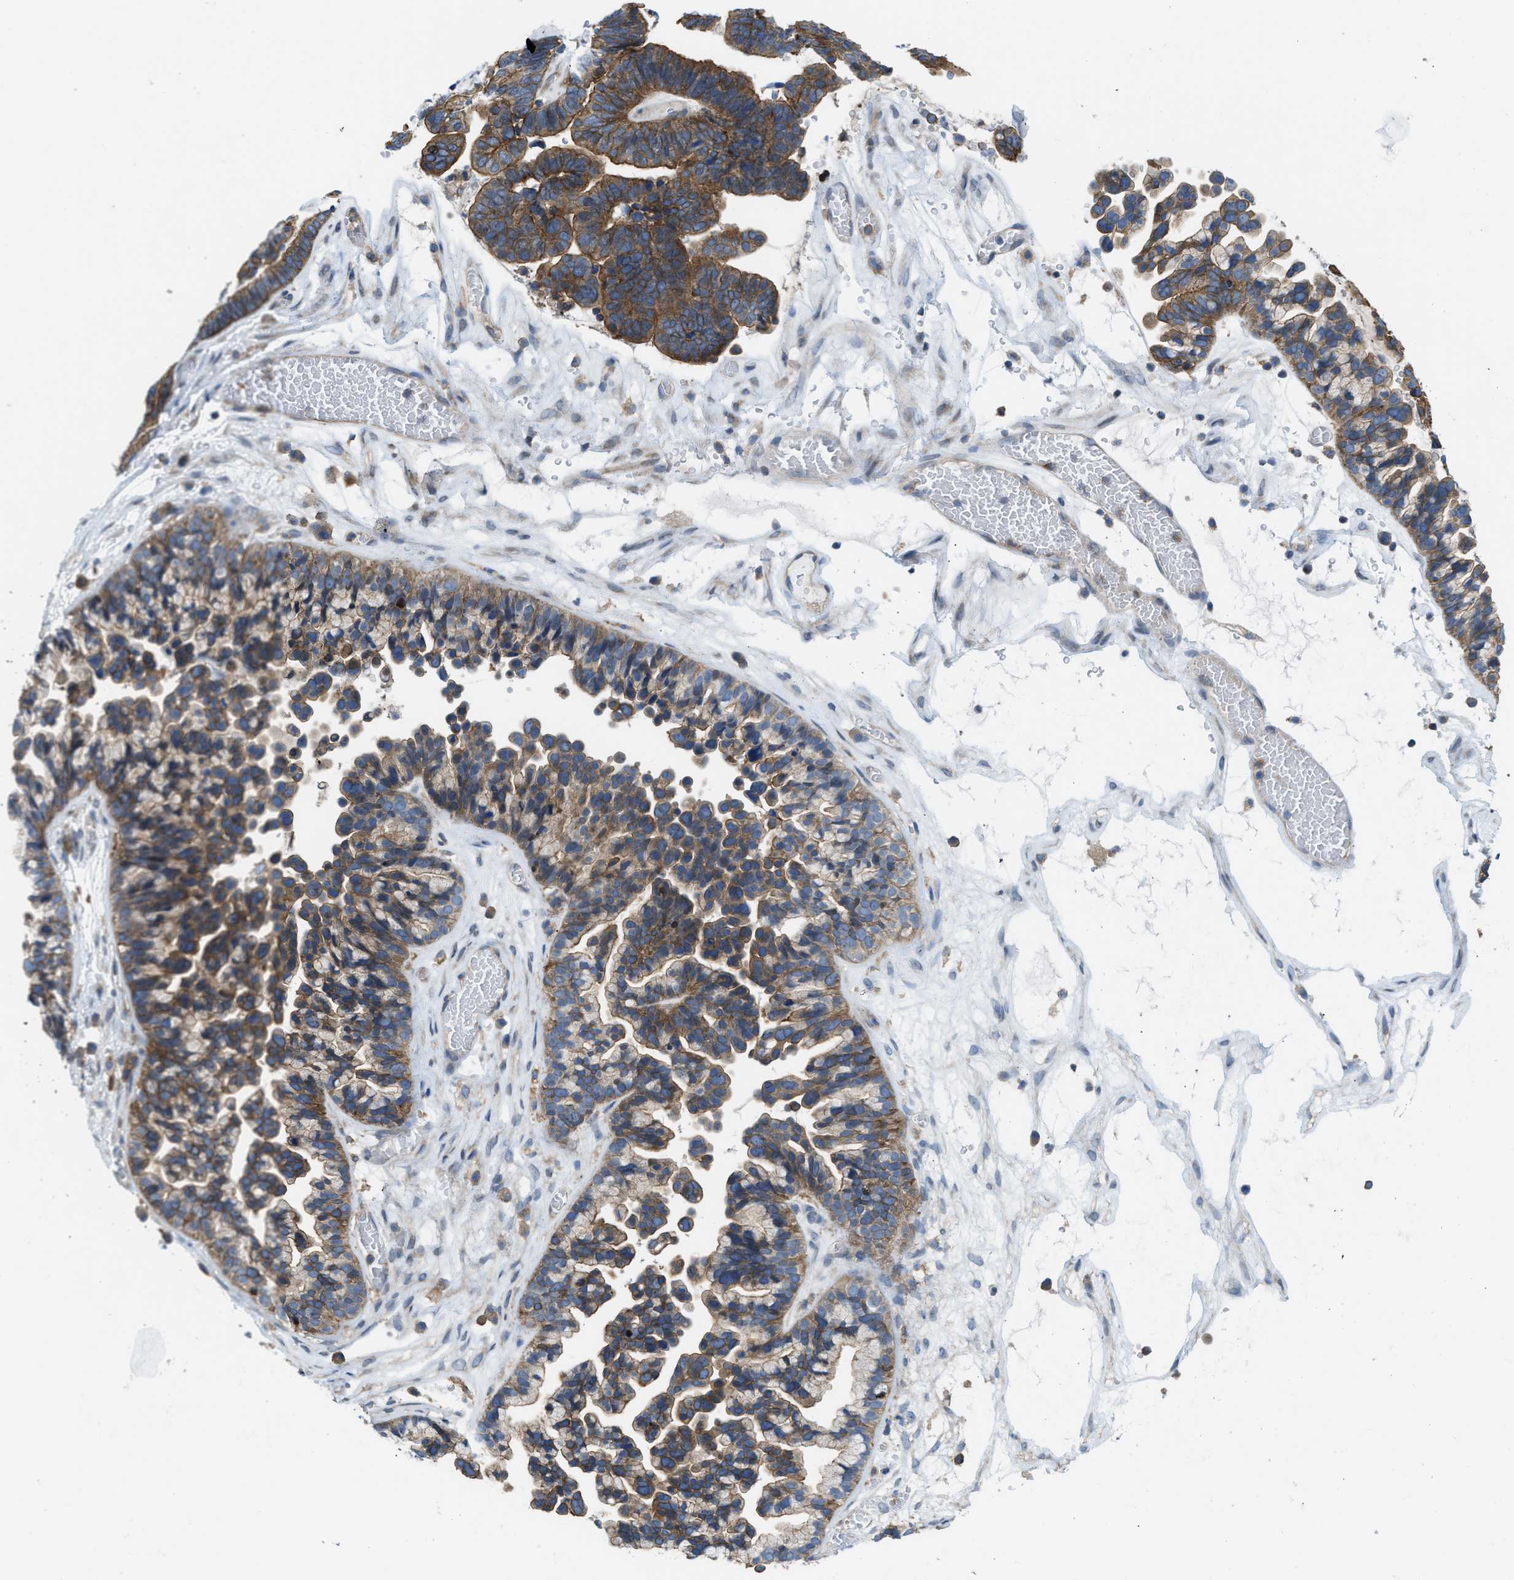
{"staining": {"intensity": "moderate", "quantity": ">75%", "location": "cytoplasmic/membranous"}, "tissue": "ovarian cancer", "cell_type": "Tumor cells", "image_type": "cancer", "snomed": [{"axis": "morphology", "description": "Cystadenocarcinoma, serous, NOS"}, {"axis": "topography", "description": "Ovary"}], "caption": "Ovarian serous cystadenocarcinoma tissue shows moderate cytoplasmic/membranous expression in approximately >75% of tumor cells, visualized by immunohistochemistry.", "gene": "MYO18A", "patient": {"sex": "female", "age": 56}}